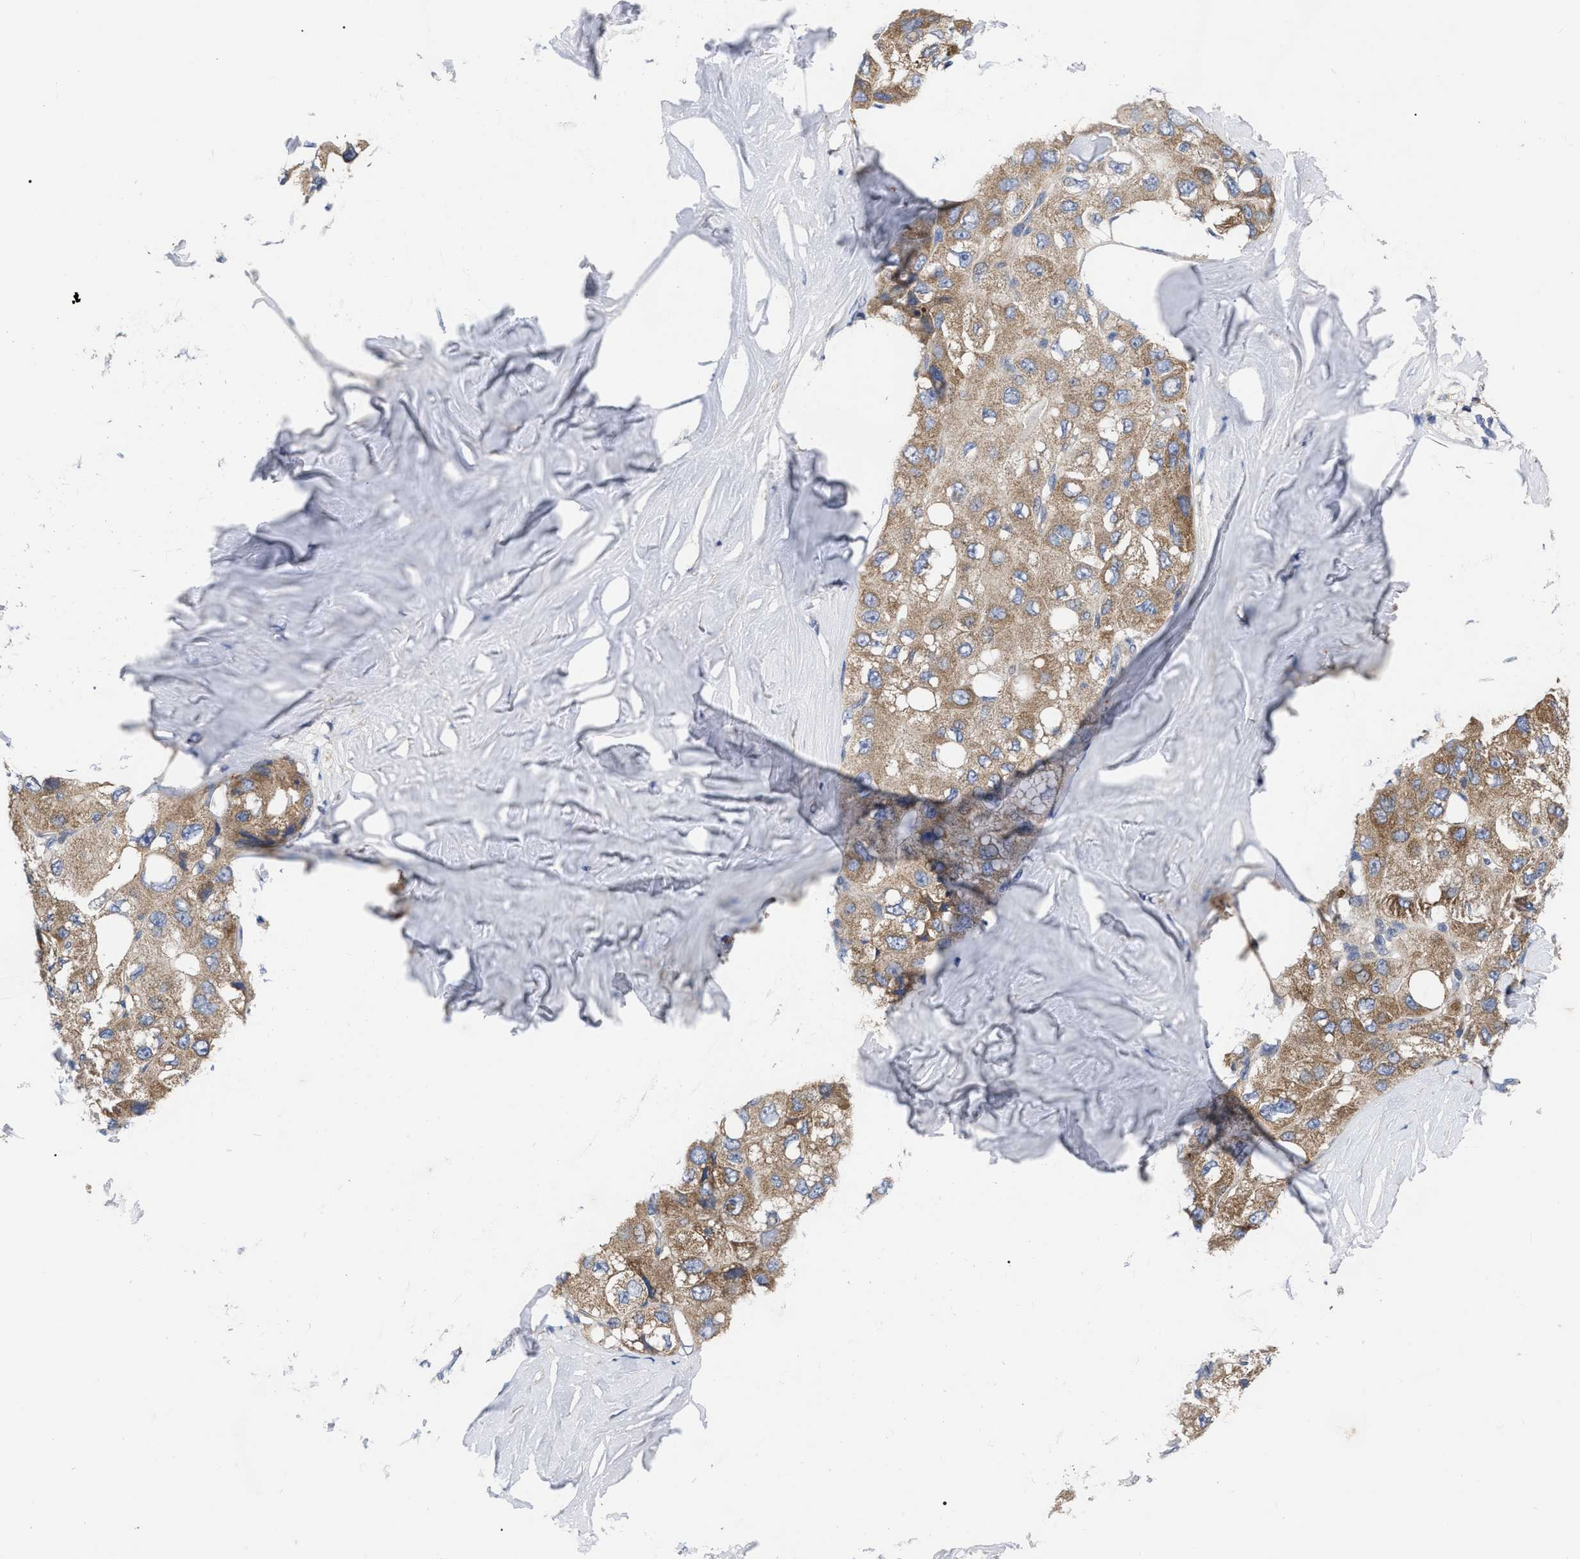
{"staining": {"intensity": "weak", "quantity": ">75%", "location": "cytoplasmic/membranous"}, "tissue": "liver cancer", "cell_type": "Tumor cells", "image_type": "cancer", "snomed": [{"axis": "morphology", "description": "Carcinoma, Hepatocellular, NOS"}, {"axis": "topography", "description": "Liver"}], "caption": "Human liver hepatocellular carcinoma stained for a protein (brown) demonstrates weak cytoplasmic/membranous positive staining in about >75% of tumor cells.", "gene": "TCP1", "patient": {"sex": "male", "age": 80}}